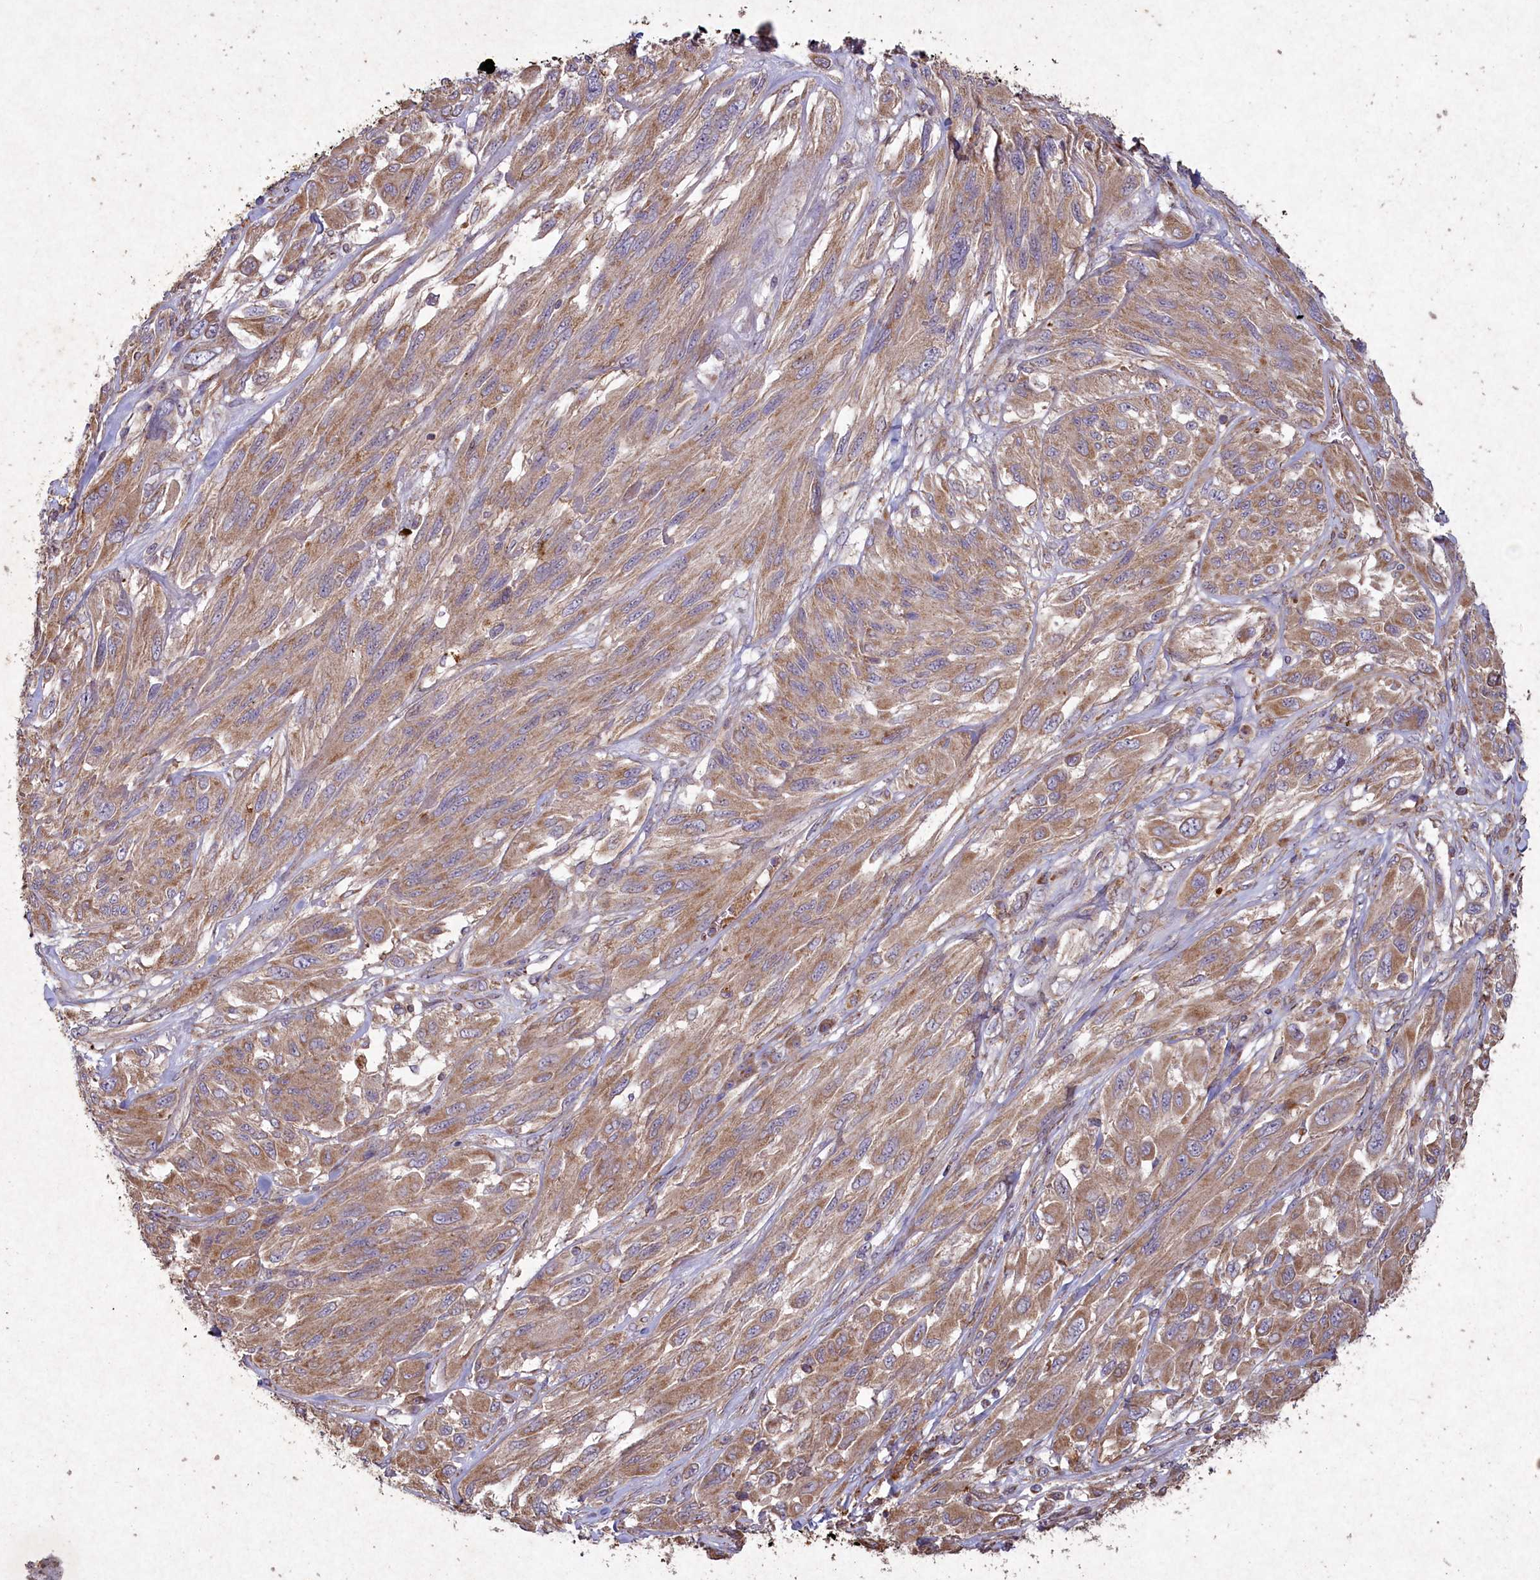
{"staining": {"intensity": "moderate", "quantity": ">75%", "location": "cytoplasmic/membranous"}, "tissue": "melanoma", "cell_type": "Tumor cells", "image_type": "cancer", "snomed": [{"axis": "morphology", "description": "Malignant melanoma, NOS"}, {"axis": "topography", "description": "Skin"}], "caption": "Malignant melanoma was stained to show a protein in brown. There is medium levels of moderate cytoplasmic/membranous positivity in approximately >75% of tumor cells.", "gene": "CIAO2B", "patient": {"sex": "female", "age": 91}}